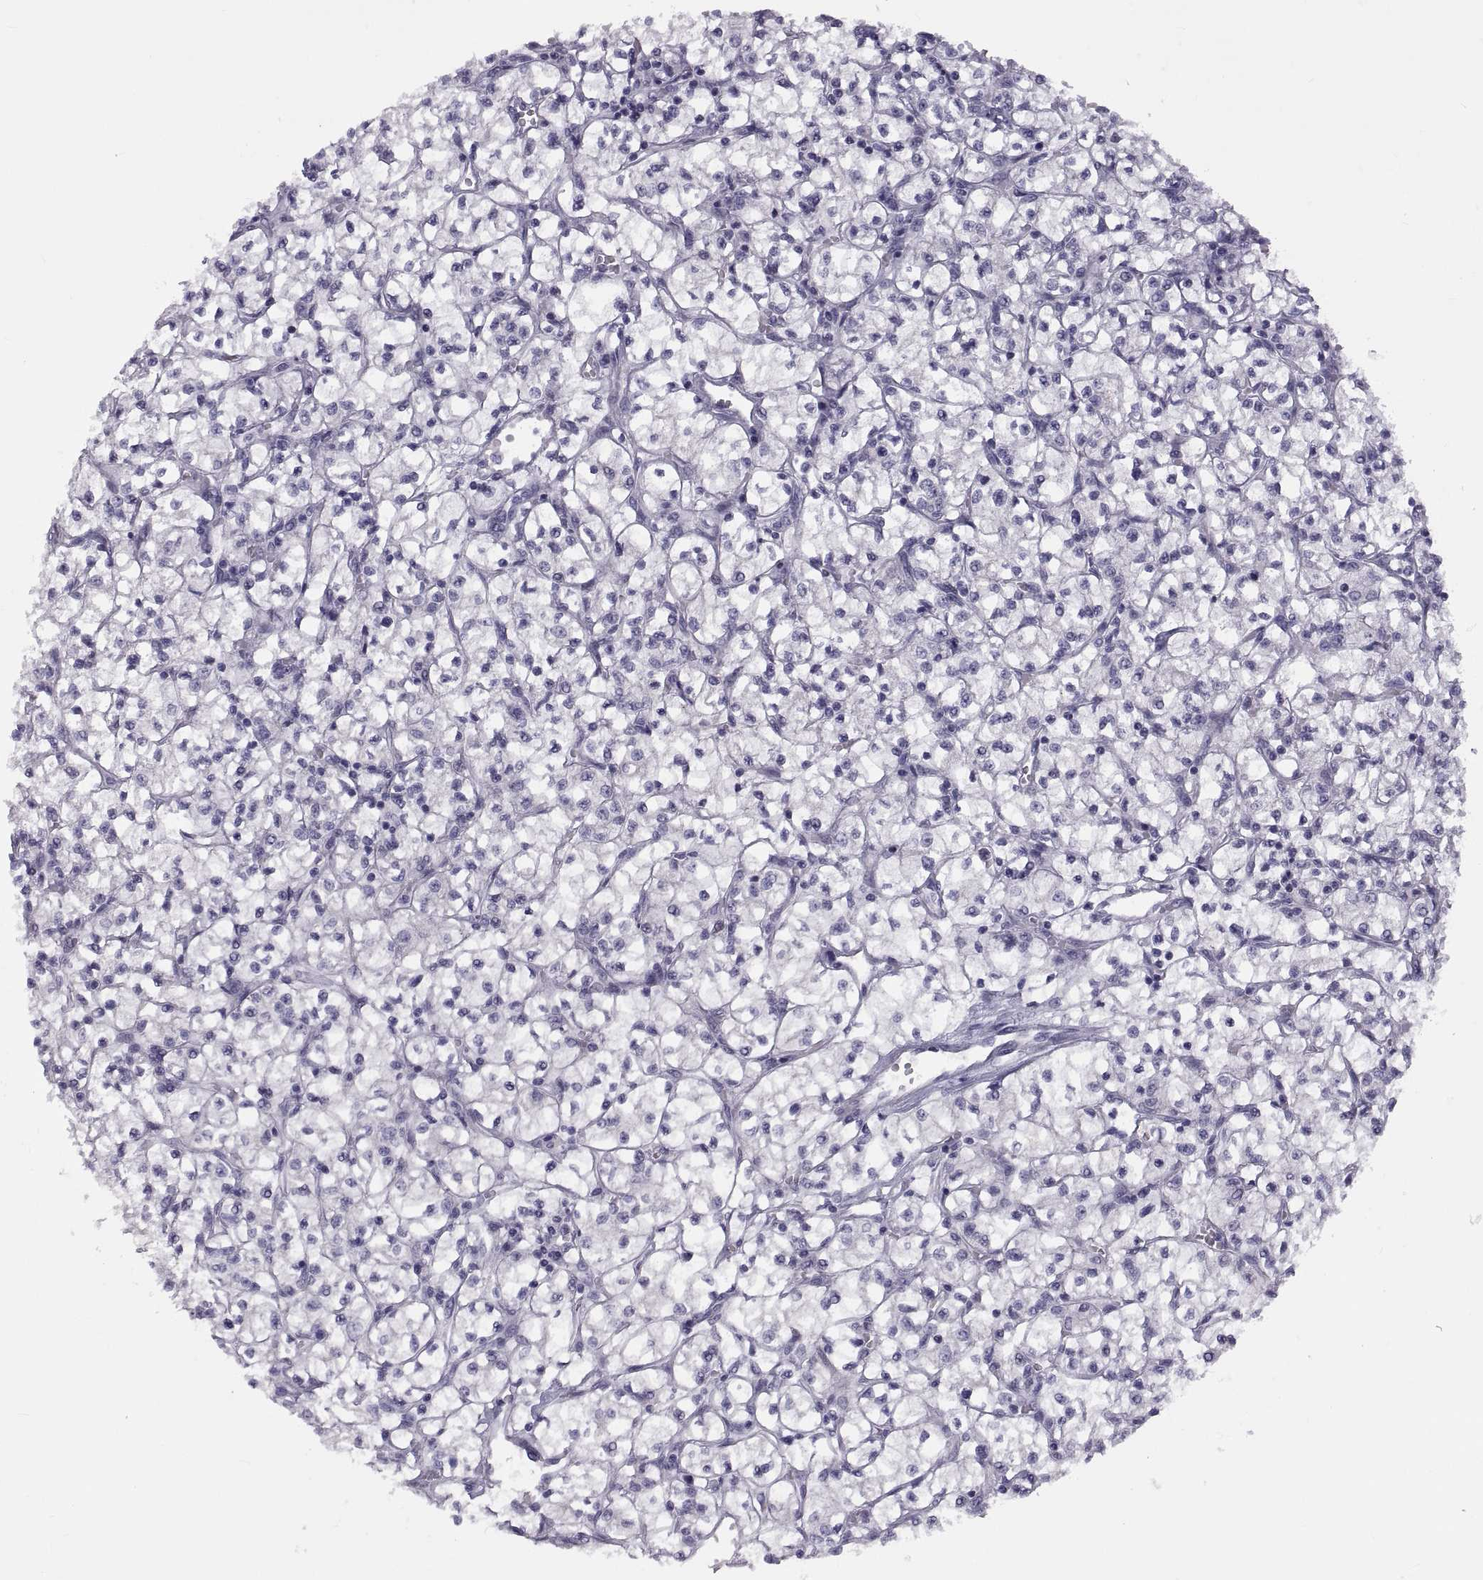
{"staining": {"intensity": "negative", "quantity": "none", "location": "none"}, "tissue": "renal cancer", "cell_type": "Tumor cells", "image_type": "cancer", "snomed": [{"axis": "morphology", "description": "Adenocarcinoma, NOS"}, {"axis": "topography", "description": "Kidney"}], "caption": "Renal adenocarcinoma stained for a protein using immunohistochemistry (IHC) displays no staining tumor cells.", "gene": "TMEM158", "patient": {"sex": "female", "age": 64}}